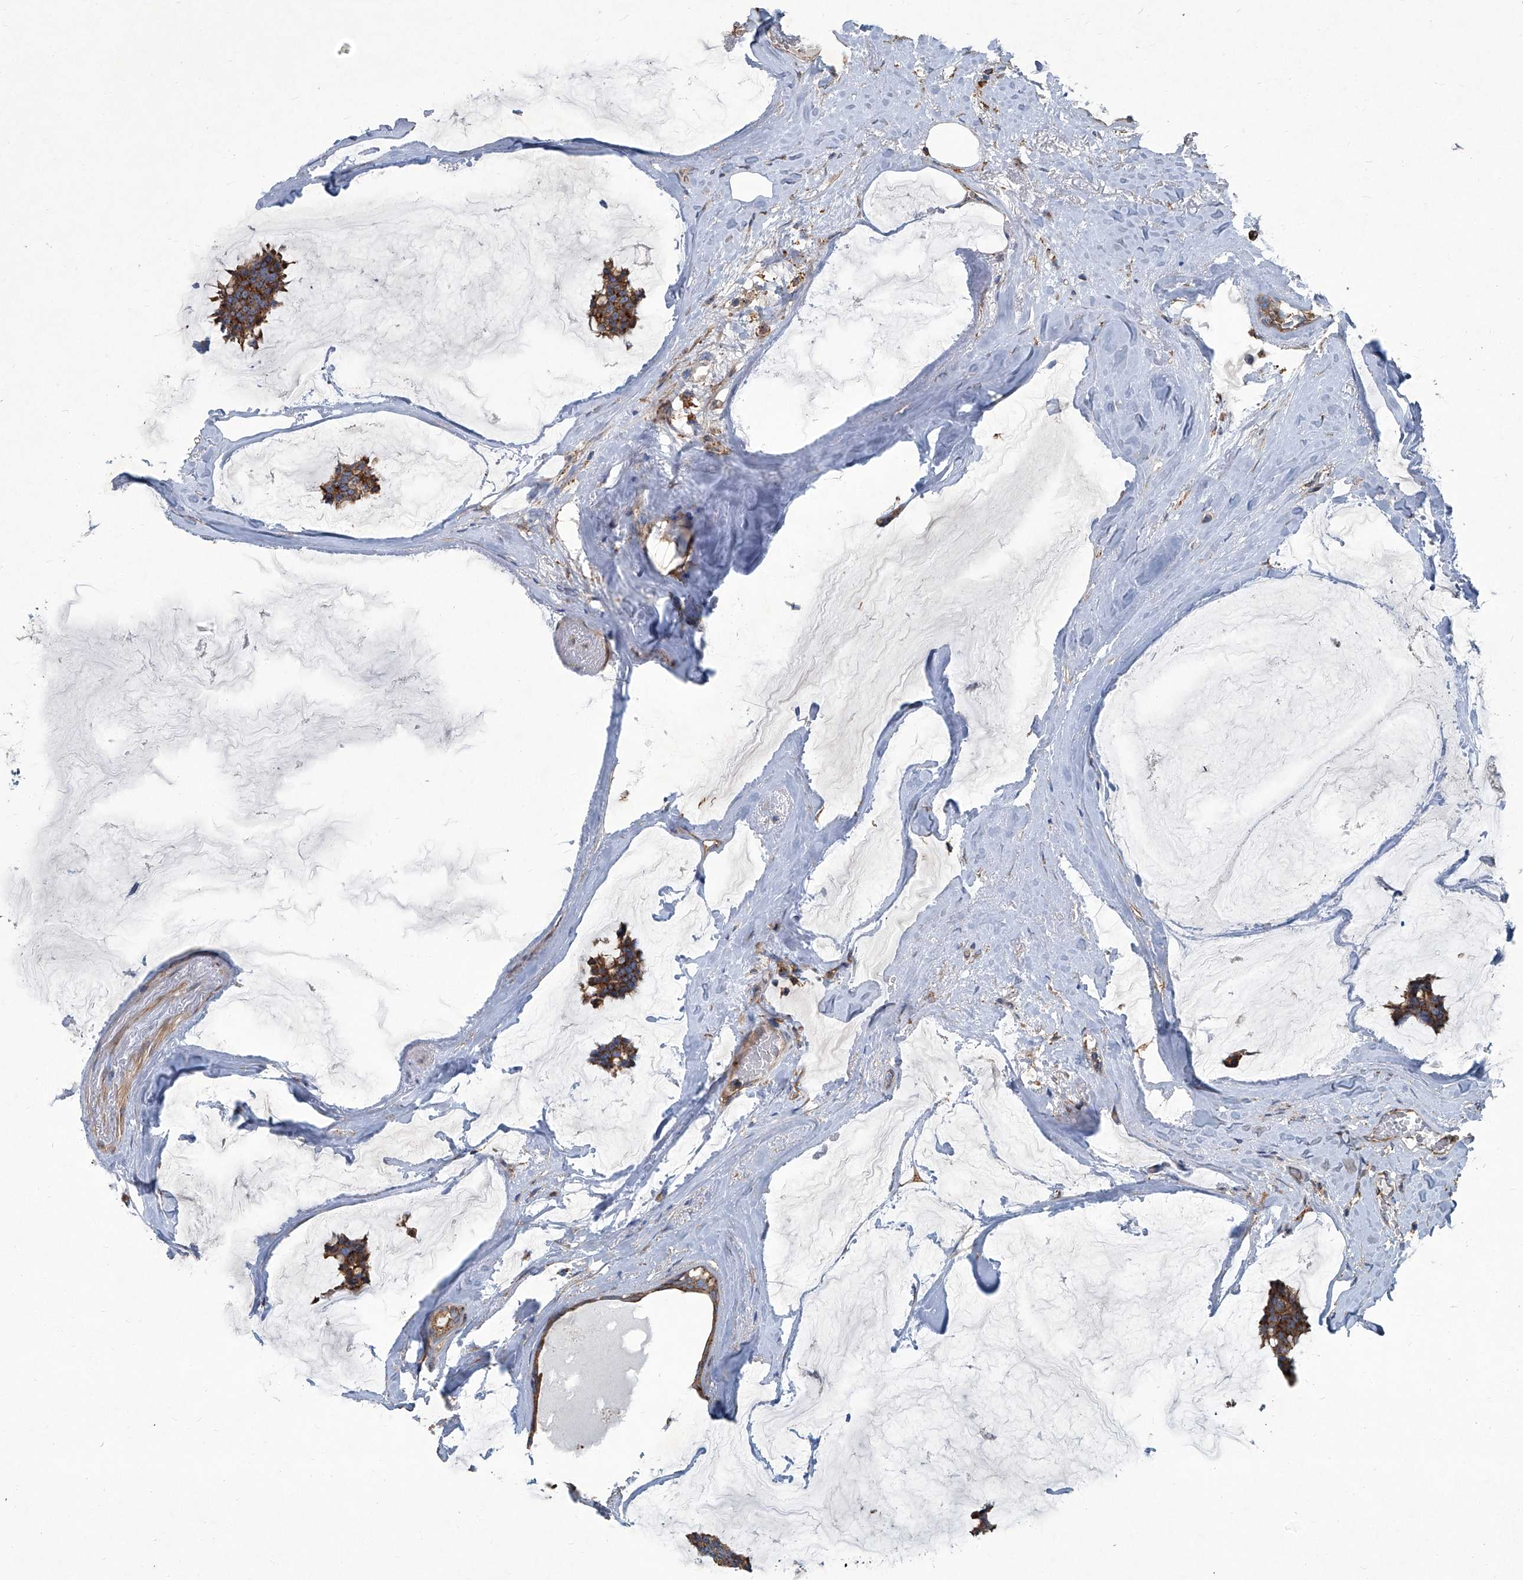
{"staining": {"intensity": "strong", "quantity": ">75%", "location": "cytoplasmic/membranous"}, "tissue": "breast cancer", "cell_type": "Tumor cells", "image_type": "cancer", "snomed": [{"axis": "morphology", "description": "Duct carcinoma"}, {"axis": "topography", "description": "Breast"}], "caption": "Human invasive ductal carcinoma (breast) stained with a brown dye displays strong cytoplasmic/membranous positive staining in about >75% of tumor cells.", "gene": "PIGH", "patient": {"sex": "female", "age": 93}}